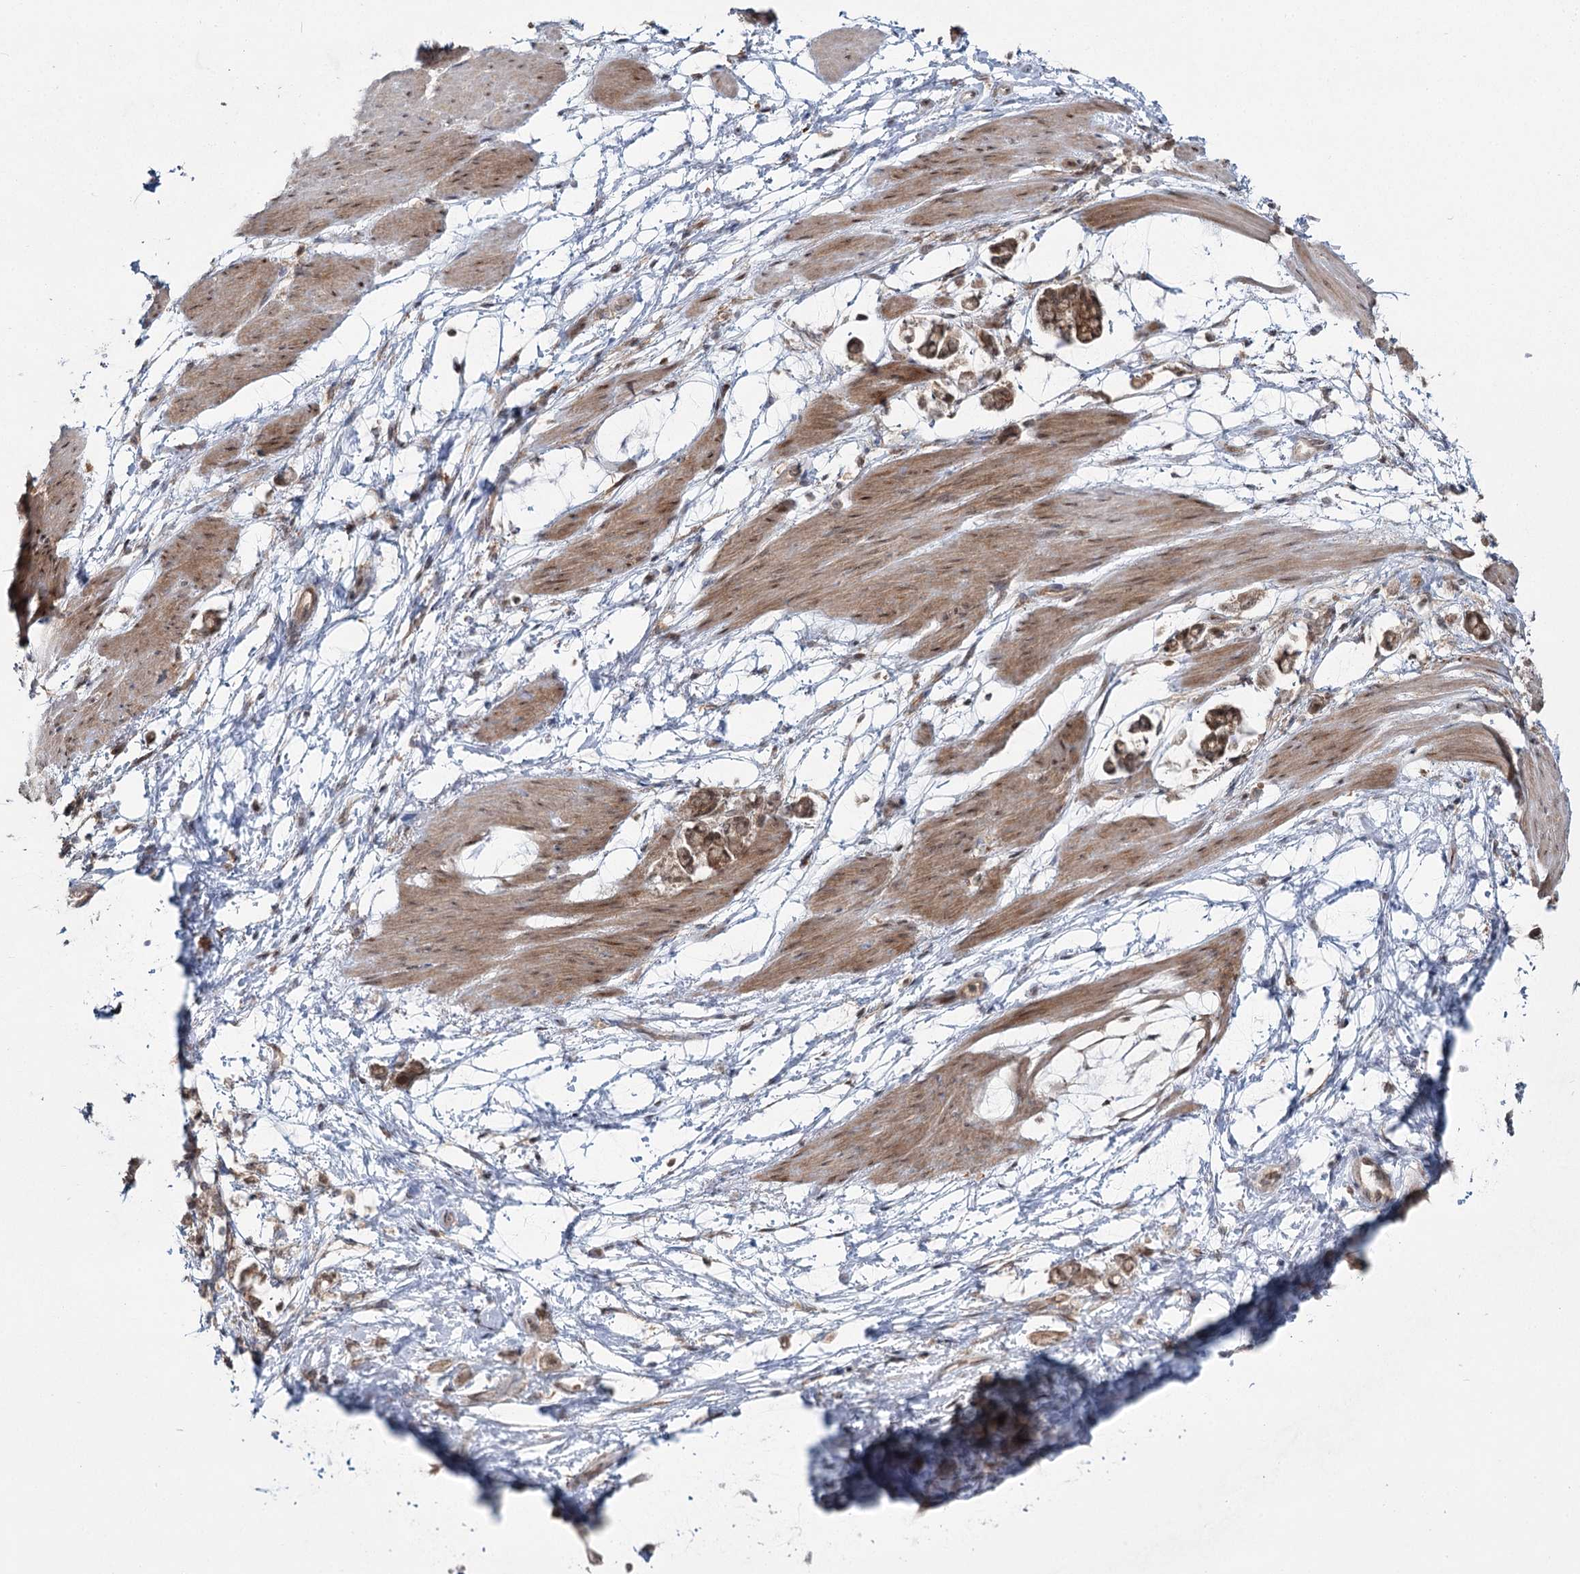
{"staining": {"intensity": "moderate", "quantity": ">75%", "location": "cytoplasmic/membranous"}, "tissue": "stomach cancer", "cell_type": "Tumor cells", "image_type": "cancer", "snomed": [{"axis": "morphology", "description": "Adenocarcinoma, NOS"}, {"axis": "topography", "description": "Stomach"}], "caption": "Moderate cytoplasmic/membranous staining is identified in approximately >75% of tumor cells in stomach cancer. The staining was performed using DAB, with brown indicating positive protein expression. Nuclei are stained blue with hematoxylin.", "gene": "WDR44", "patient": {"sex": "female", "age": 60}}